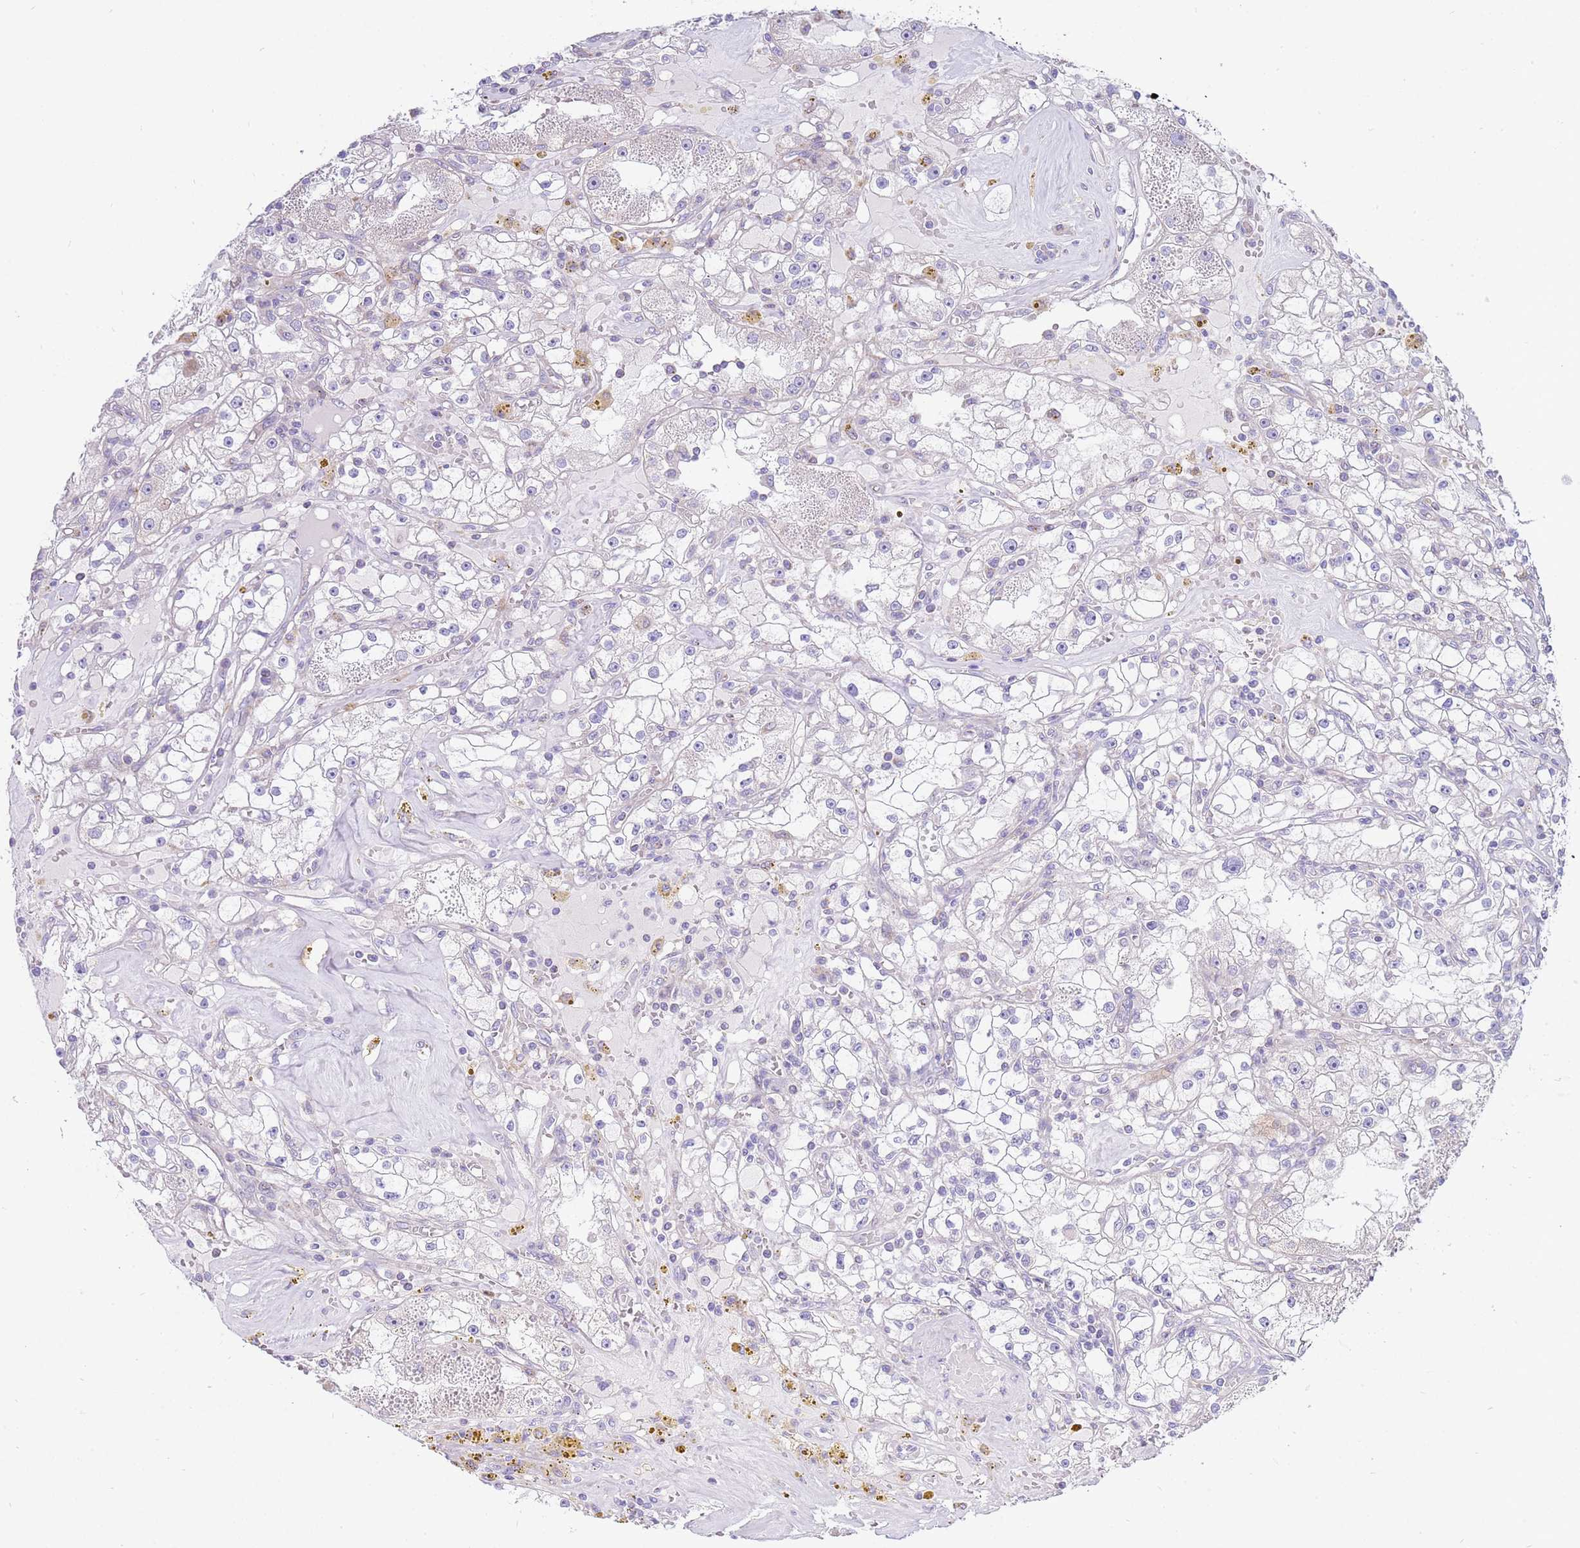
{"staining": {"intensity": "negative", "quantity": "none", "location": "none"}, "tissue": "renal cancer", "cell_type": "Tumor cells", "image_type": "cancer", "snomed": [{"axis": "morphology", "description": "Adenocarcinoma, NOS"}, {"axis": "topography", "description": "Kidney"}], "caption": "Immunohistochemical staining of renal adenocarcinoma demonstrates no significant staining in tumor cells.", "gene": "IGF1R", "patient": {"sex": "male", "age": 56}}